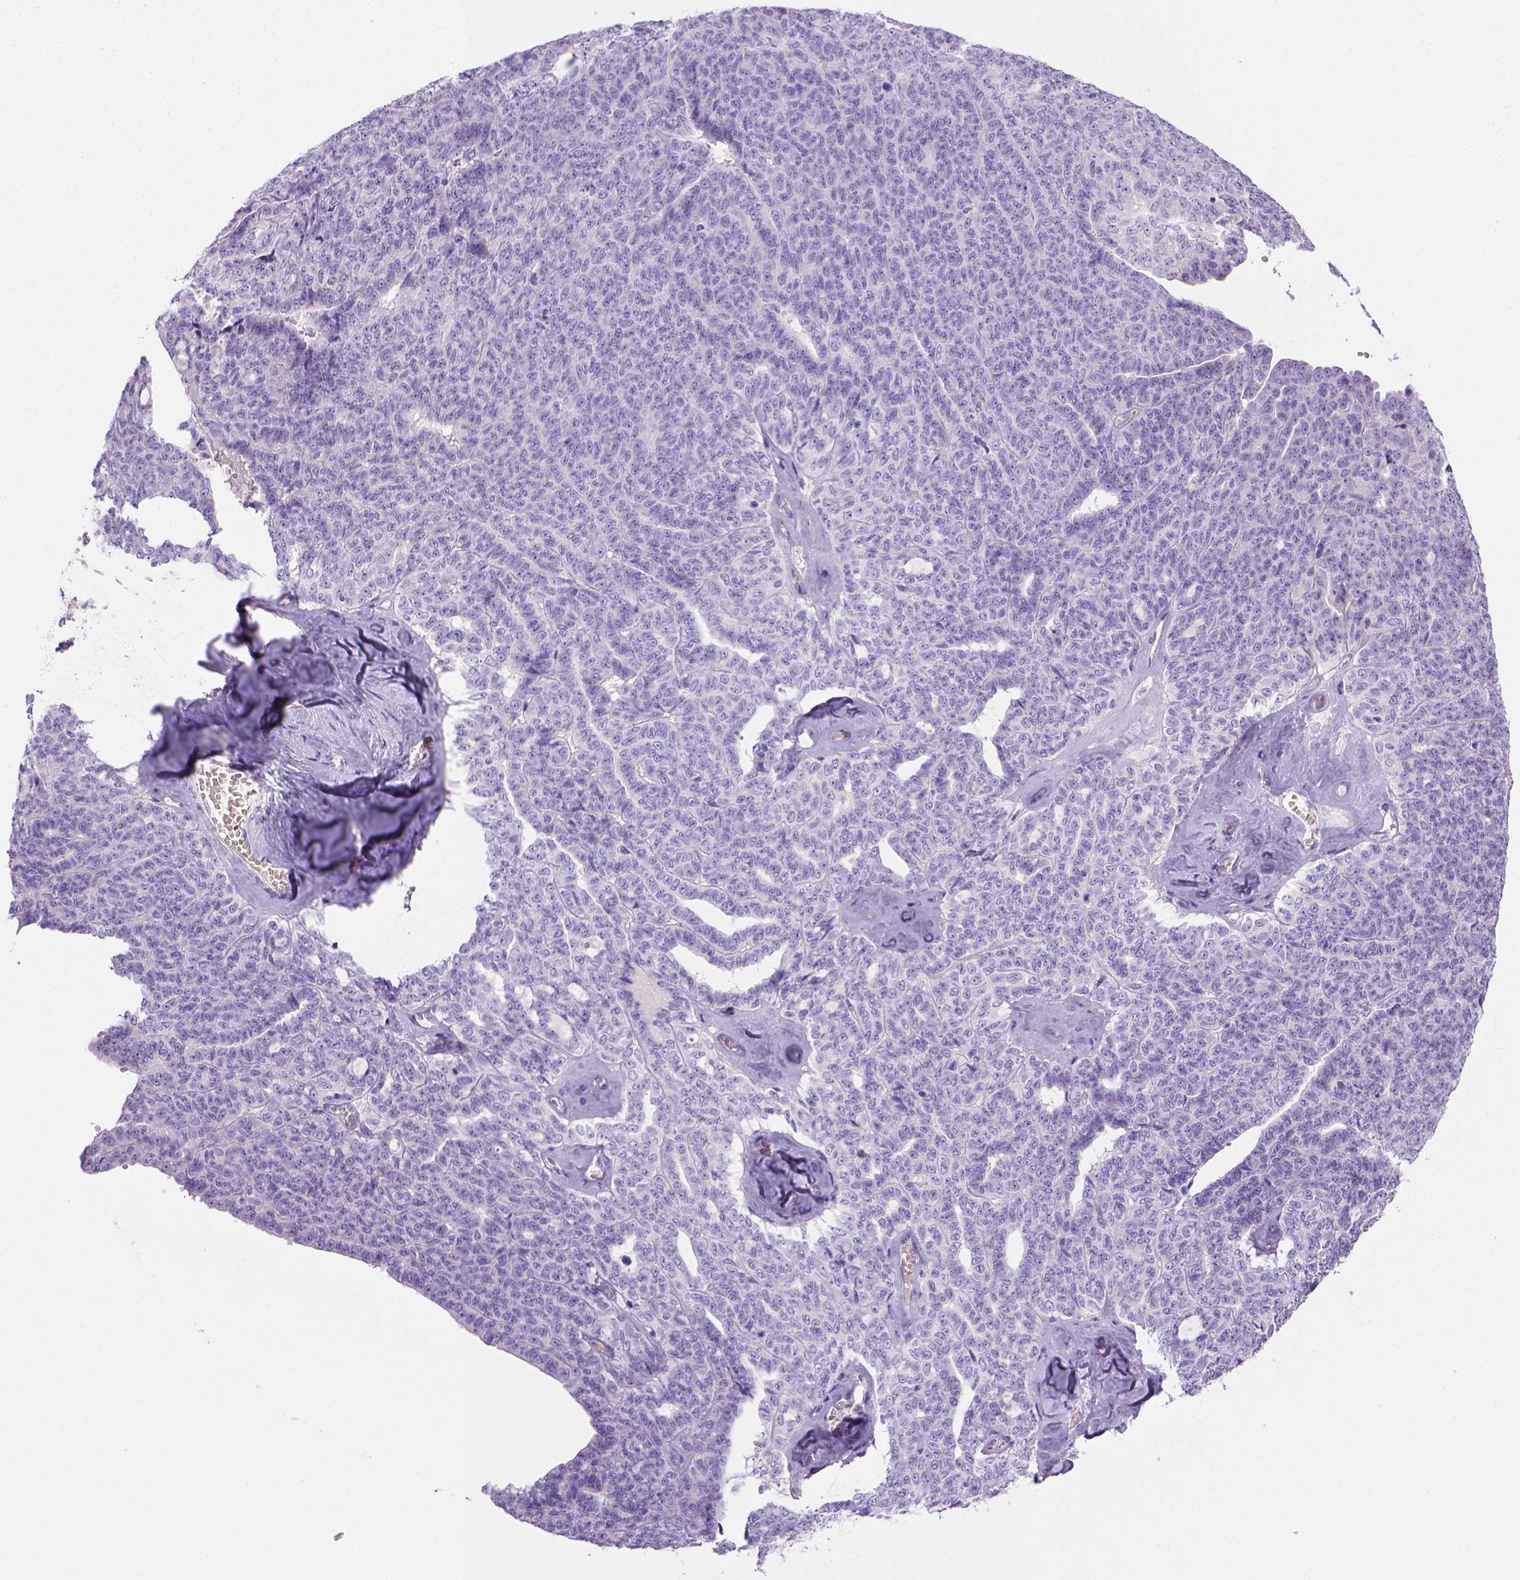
{"staining": {"intensity": "negative", "quantity": "none", "location": "none"}, "tissue": "ovarian cancer", "cell_type": "Tumor cells", "image_type": "cancer", "snomed": [{"axis": "morphology", "description": "Cystadenocarcinoma, serous, NOS"}, {"axis": "topography", "description": "Ovary"}], "caption": "Tumor cells are negative for protein expression in human ovarian cancer.", "gene": "BAAT", "patient": {"sex": "female", "age": 71}}